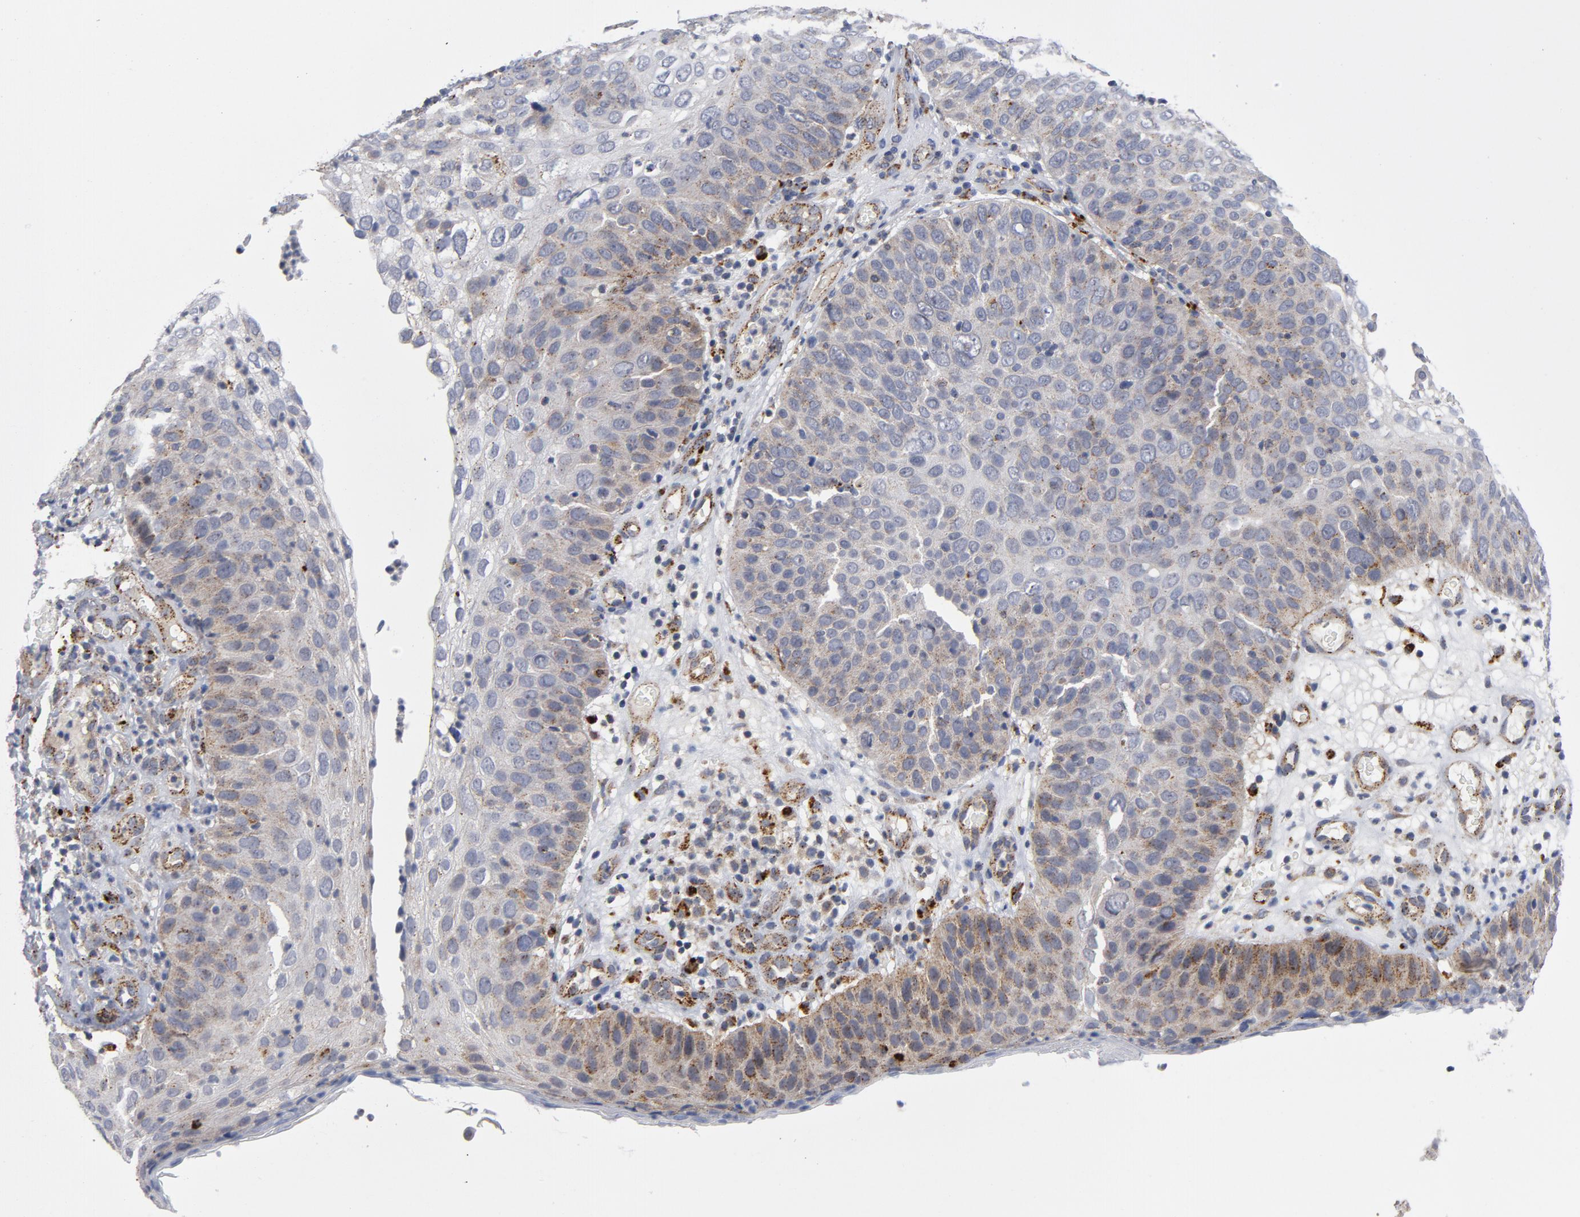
{"staining": {"intensity": "strong", "quantity": "<25%", "location": "cytoplasmic/membranous"}, "tissue": "skin cancer", "cell_type": "Tumor cells", "image_type": "cancer", "snomed": [{"axis": "morphology", "description": "Squamous cell carcinoma, NOS"}, {"axis": "topography", "description": "Skin"}], "caption": "Immunohistochemical staining of human skin cancer shows medium levels of strong cytoplasmic/membranous protein staining in approximately <25% of tumor cells.", "gene": "AKT2", "patient": {"sex": "male", "age": 87}}